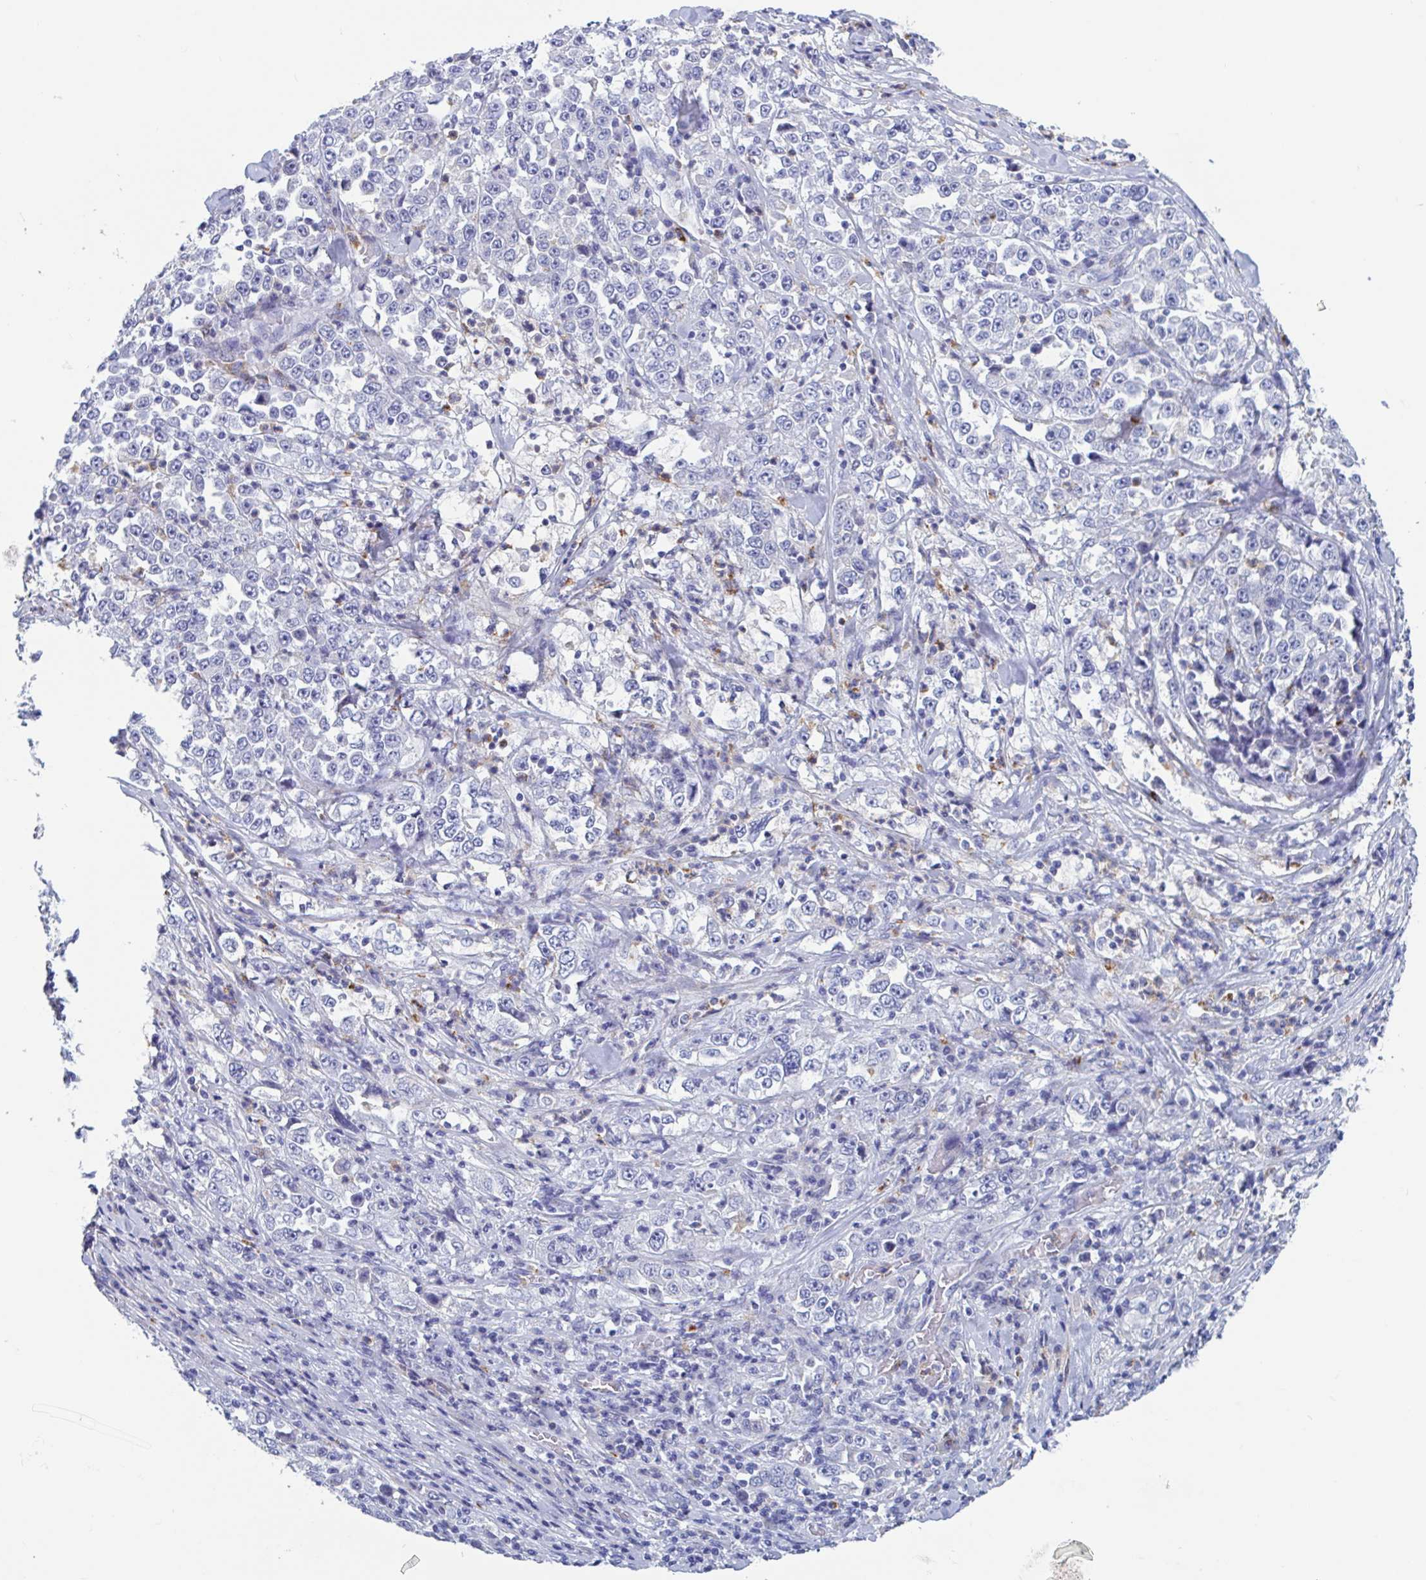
{"staining": {"intensity": "negative", "quantity": "none", "location": "none"}, "tissue": "stomach cancer", "cell_type": "Tumor cells", "image_type": "cancer", "snomed": [{"axis": "morphology", "description": "Normal tissue, NOS"}, {"axis": "morphology", "description": "Adenocarcinoma, NOS"}, {"axis": "topography", "description": "Stomach, upper"}, {"axis": "topography", "description": "Stomach"}], "caption": "IHC photomicrograph of stomach cancer (adenocarcinoma) stained for a protein (brown), which reveals no staining in tumor cells.", "gene": "ZNHIT2", "patient": {"sex": "male", "age": 59}}